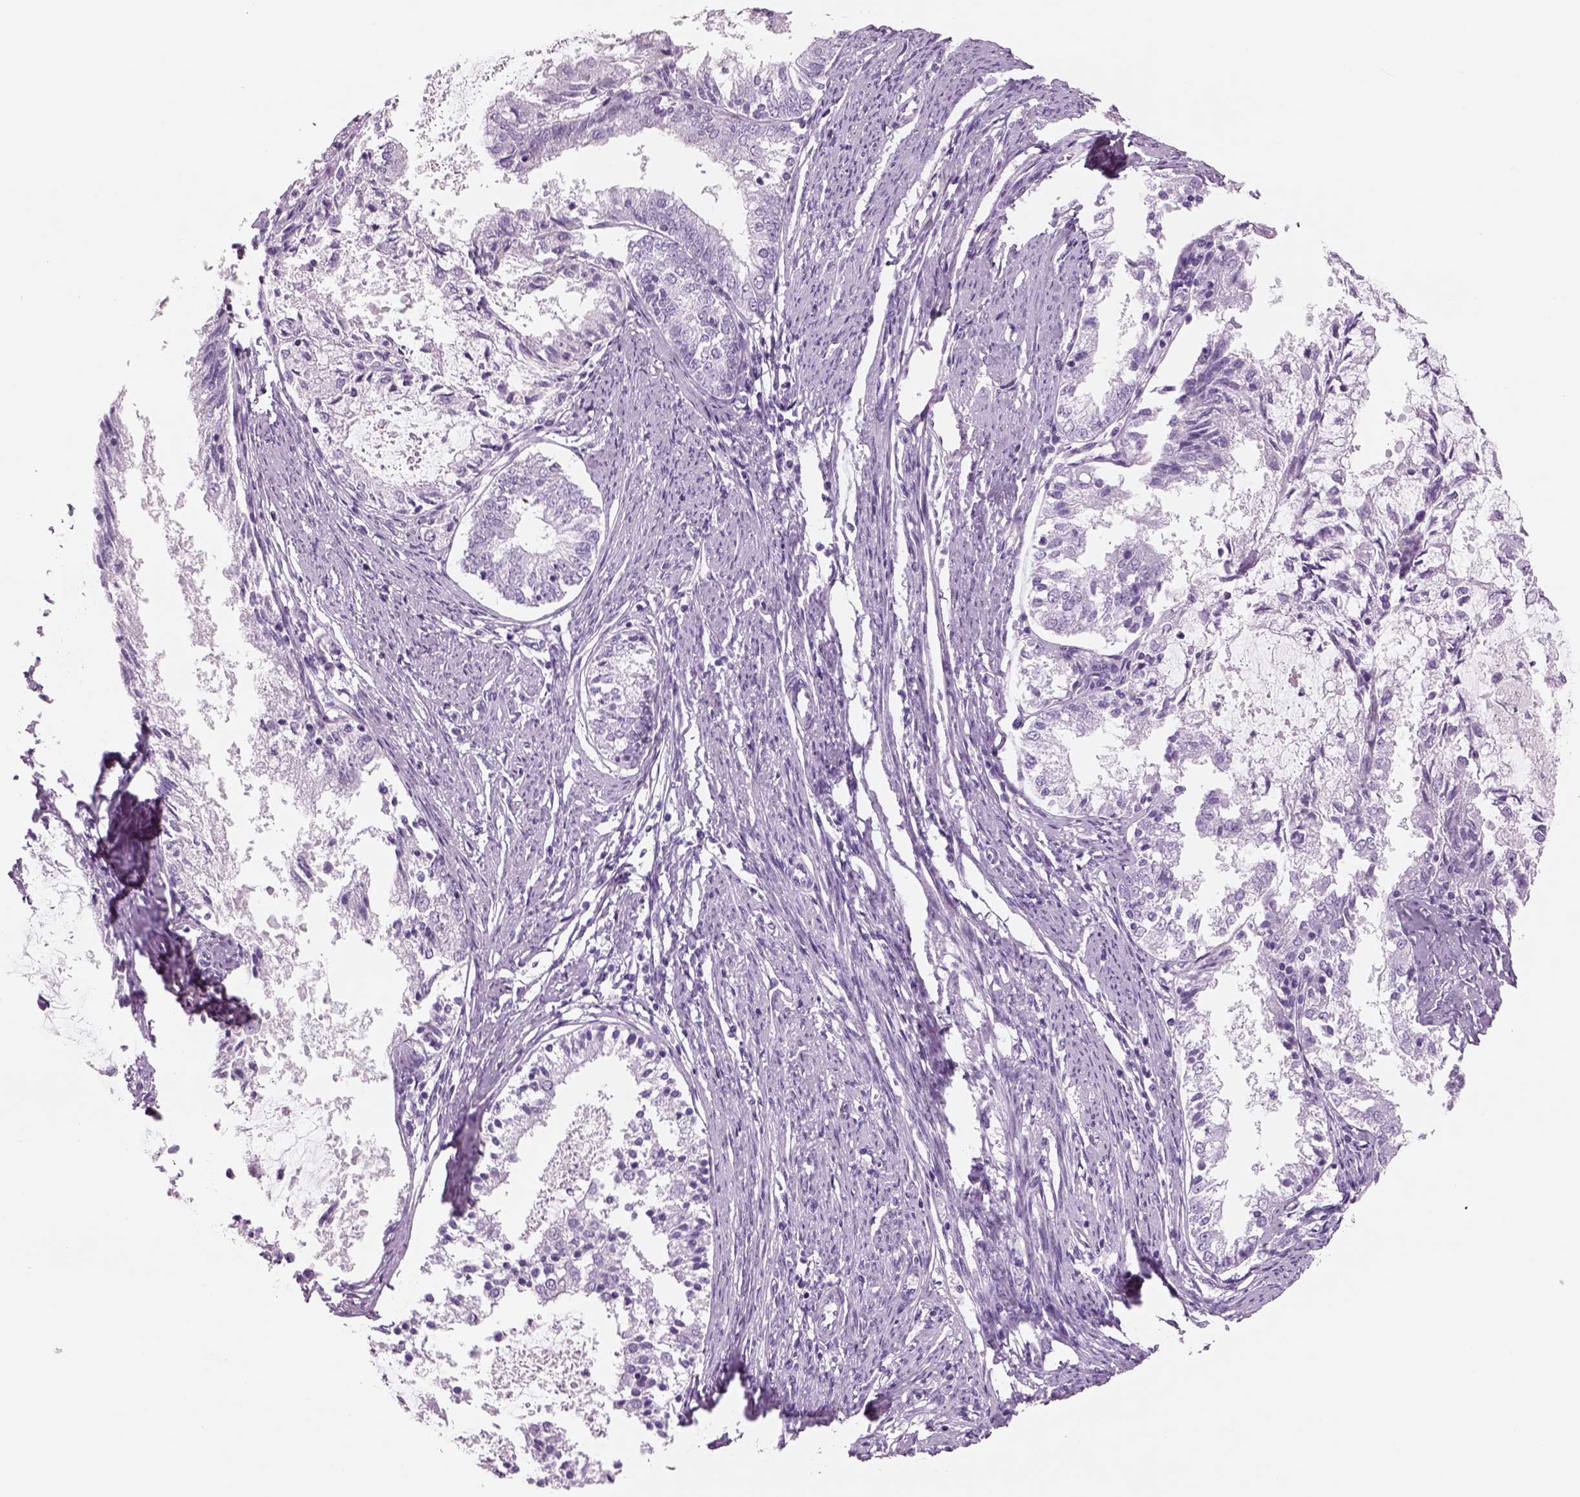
{"staining": {"intensity": "negative", "quantity": "none", "location": "none"}, "tissue": "endometrial cancer", "cell_type": "Tumor cells", "image_type": "cancer", "snomed": [{"axis": "morphology", "description": "Adenocarcinoma, NOS"}, {"axis": "topography", "description": "Endometrium"}], "caption": "Endometrial cancer was stained to show a protein in brown. There is no significant staining in tumor cells.", "gene": "RHO", "patient": {"sex": "female", "age": 57}}